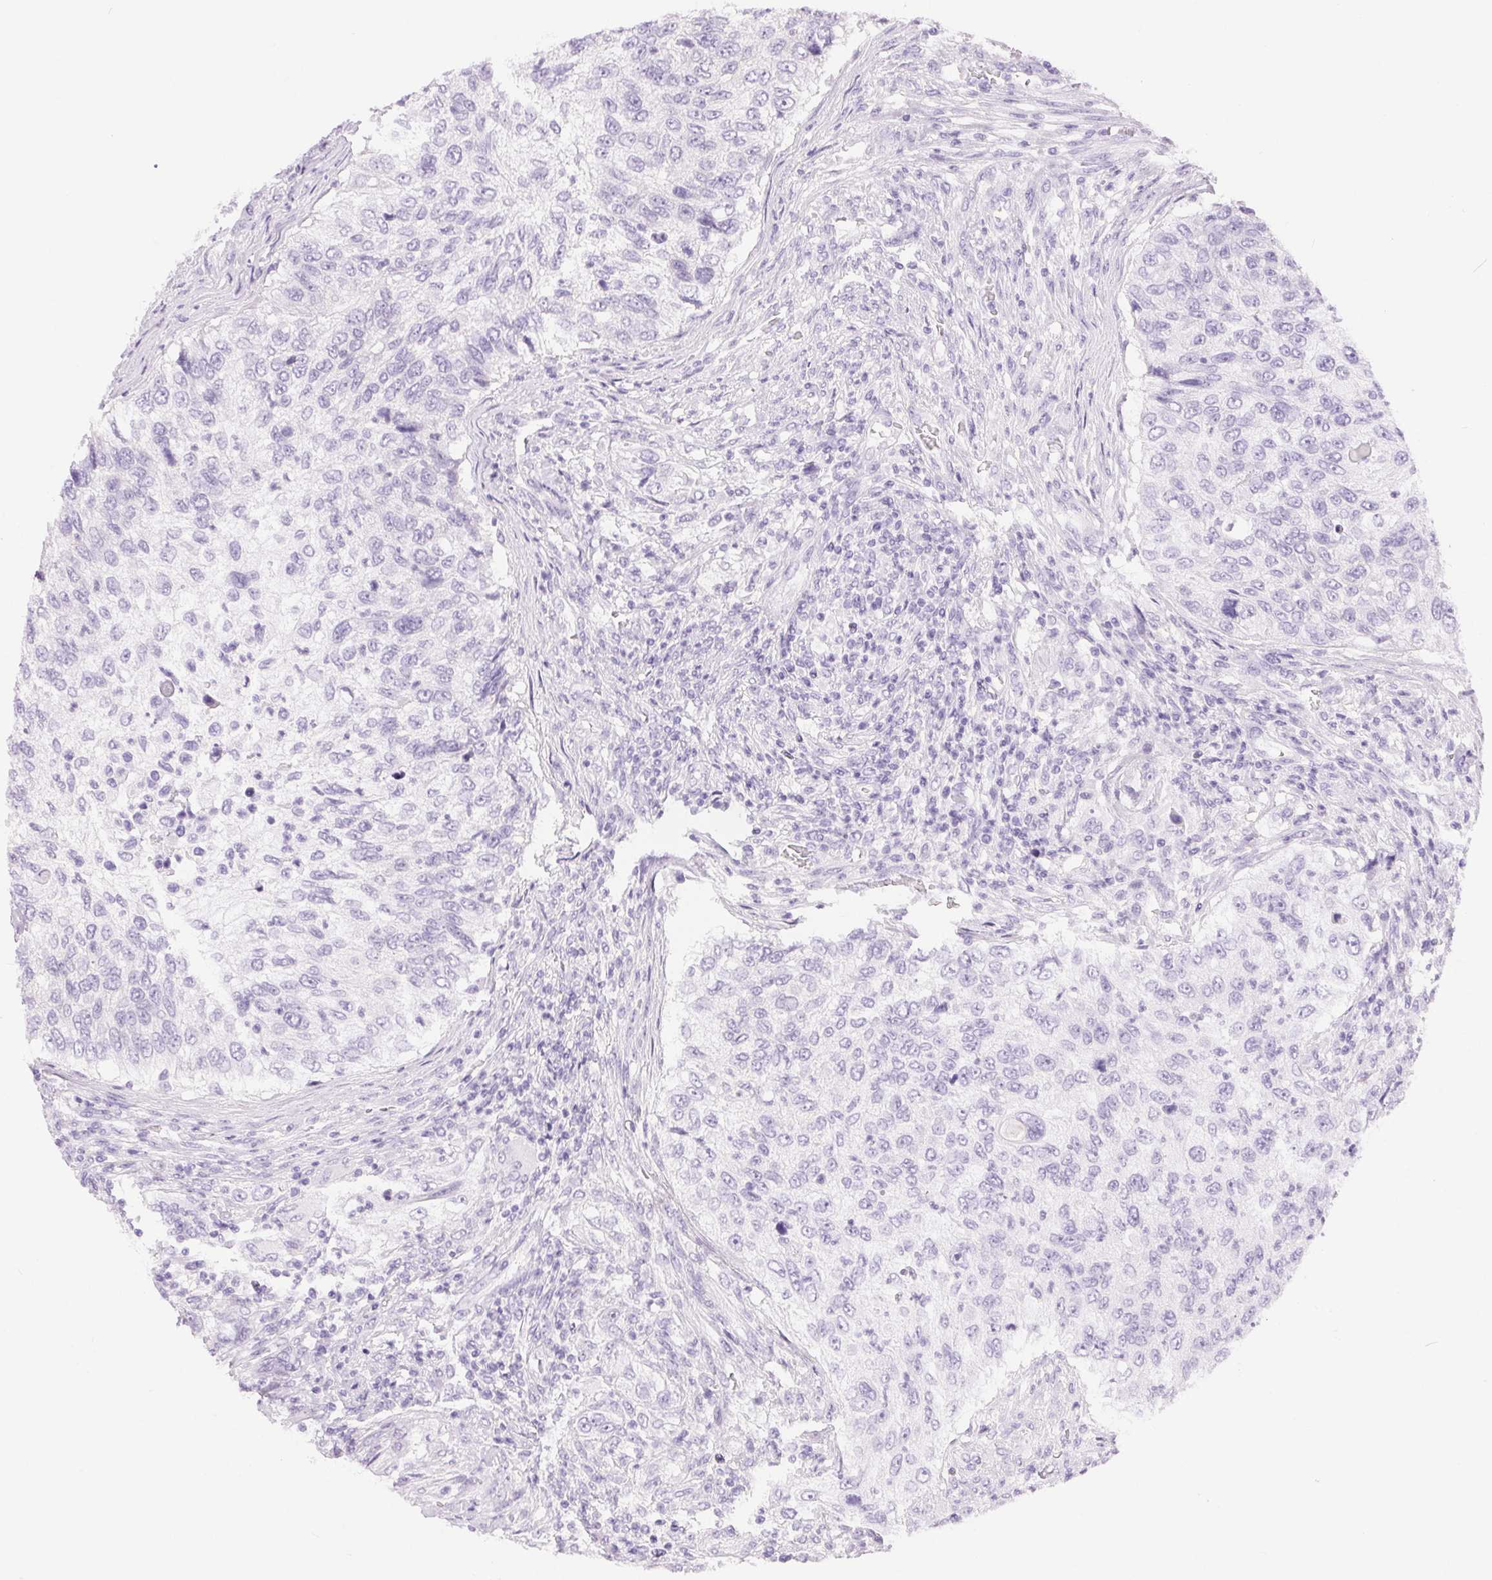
{"staining": {"intensity": "negative", "quantity": "none", "location": "none"}, "tissue": "urothelial cancer", "cell_type": "Tumor cells", "image_type": "cancer", "snomed": [{"axis": "morphology", "description": "Urothelial carcinoma, High grade"}, {"axis": "topography", "description": "Urinary bladder"}], "caption": "DAB immunohistochemical staining of human urothelial cancer shows no significant positivity in tumor cells.", "gene": "XDH", "patient": {"sex": "female", "age": 60}}